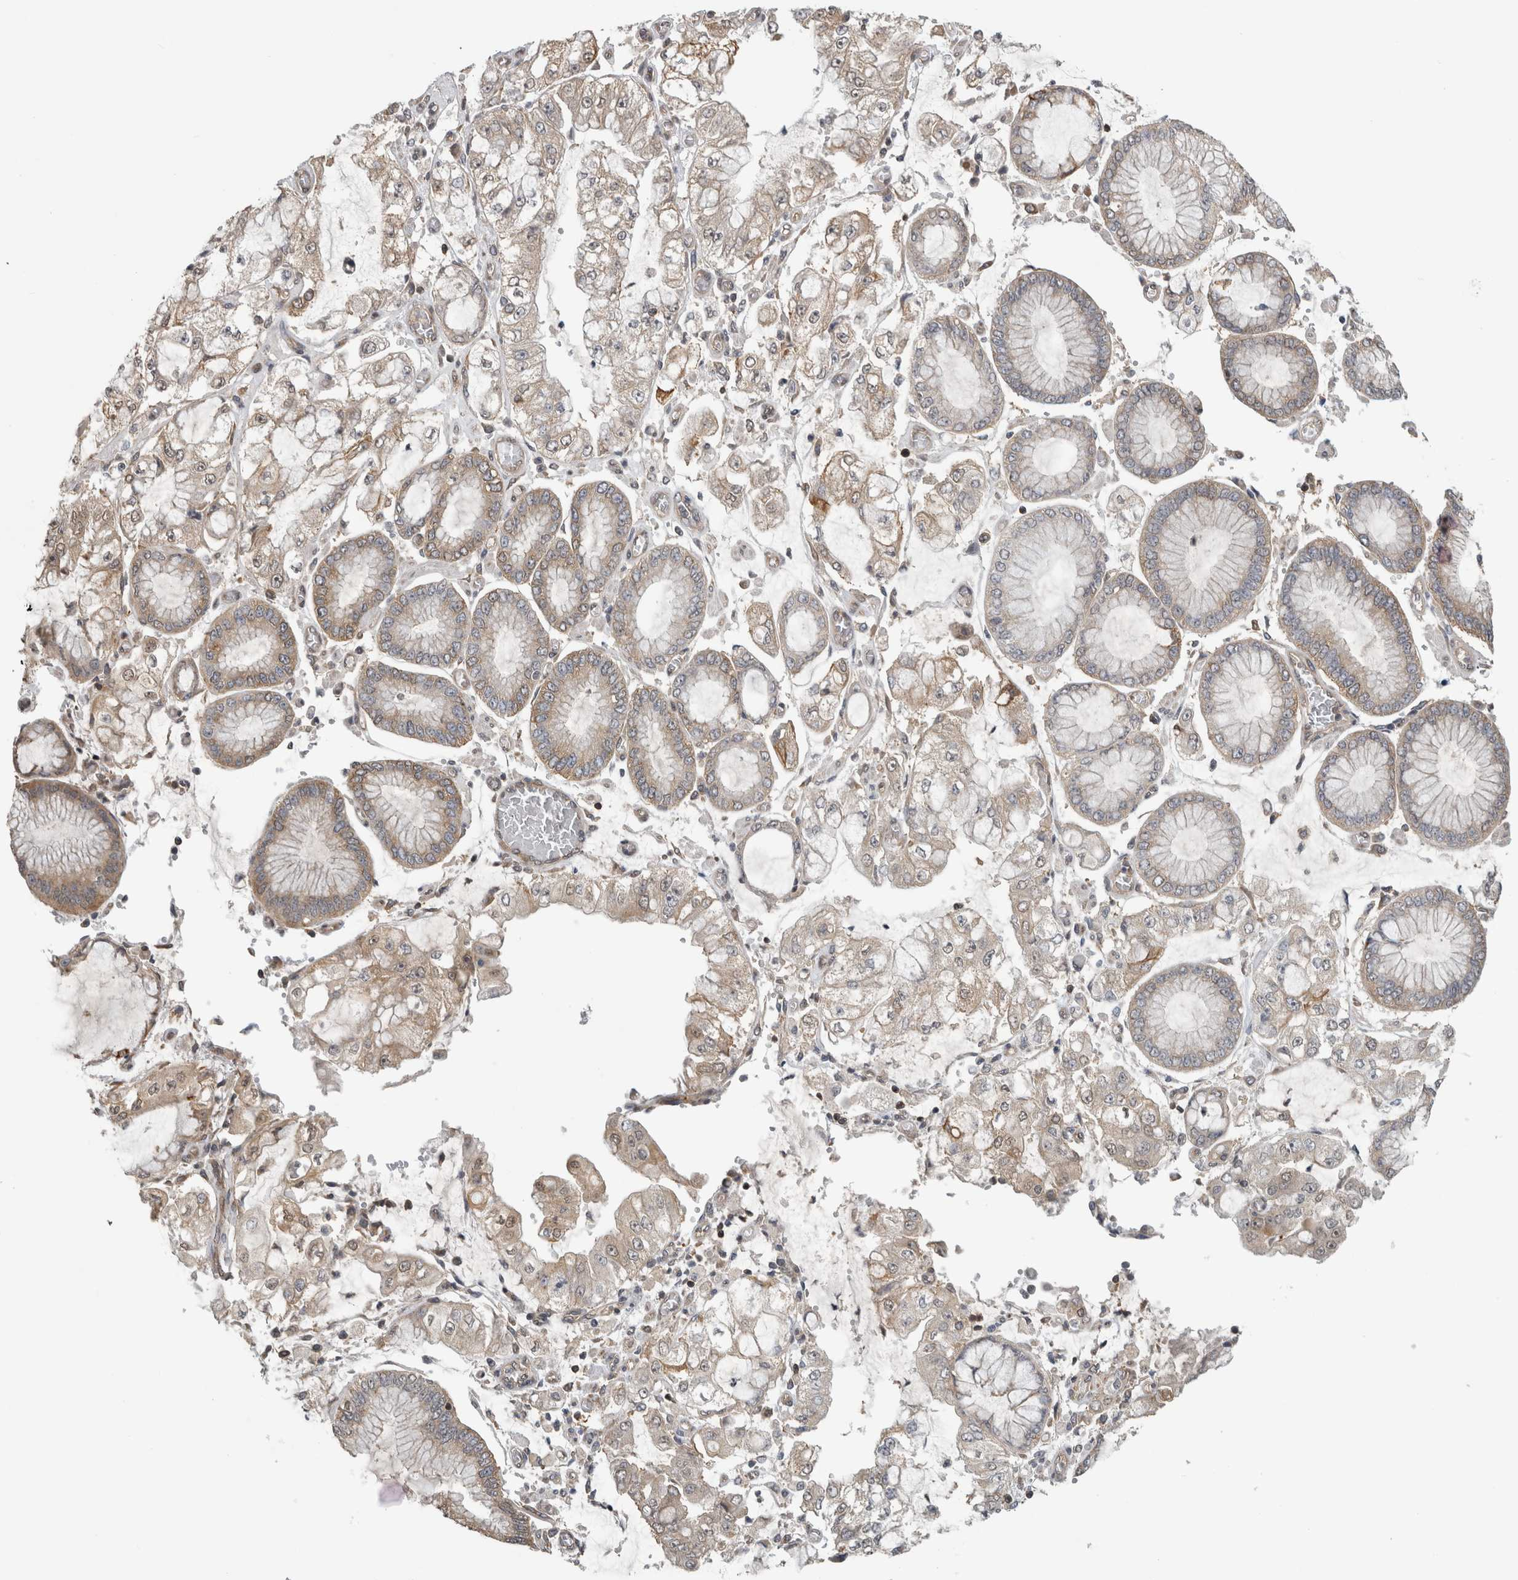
{"staining": {"intensity": "weak", "quantity": "25%-75%", "location": "cytoplasmic/membranous"}, "tissue": "stomach cancer", "cell_type": "Tumor cells", "image_type": "cancer", "snomed": [{"axis": "morphology", "description": "Adenocarcinoma, NOS"}, {"axis": "topography", "description": "Stomach"}], "caption": "High-power microscopy captured an immunohistochemistry (IHC) image of stomach adenocarcinoma, revealing weak cytoplasmic/membranous positivity in about 25%-75% of tumor cells.", "gene": "ATXN2", "patient": {"sex": "male", "age": 76}}